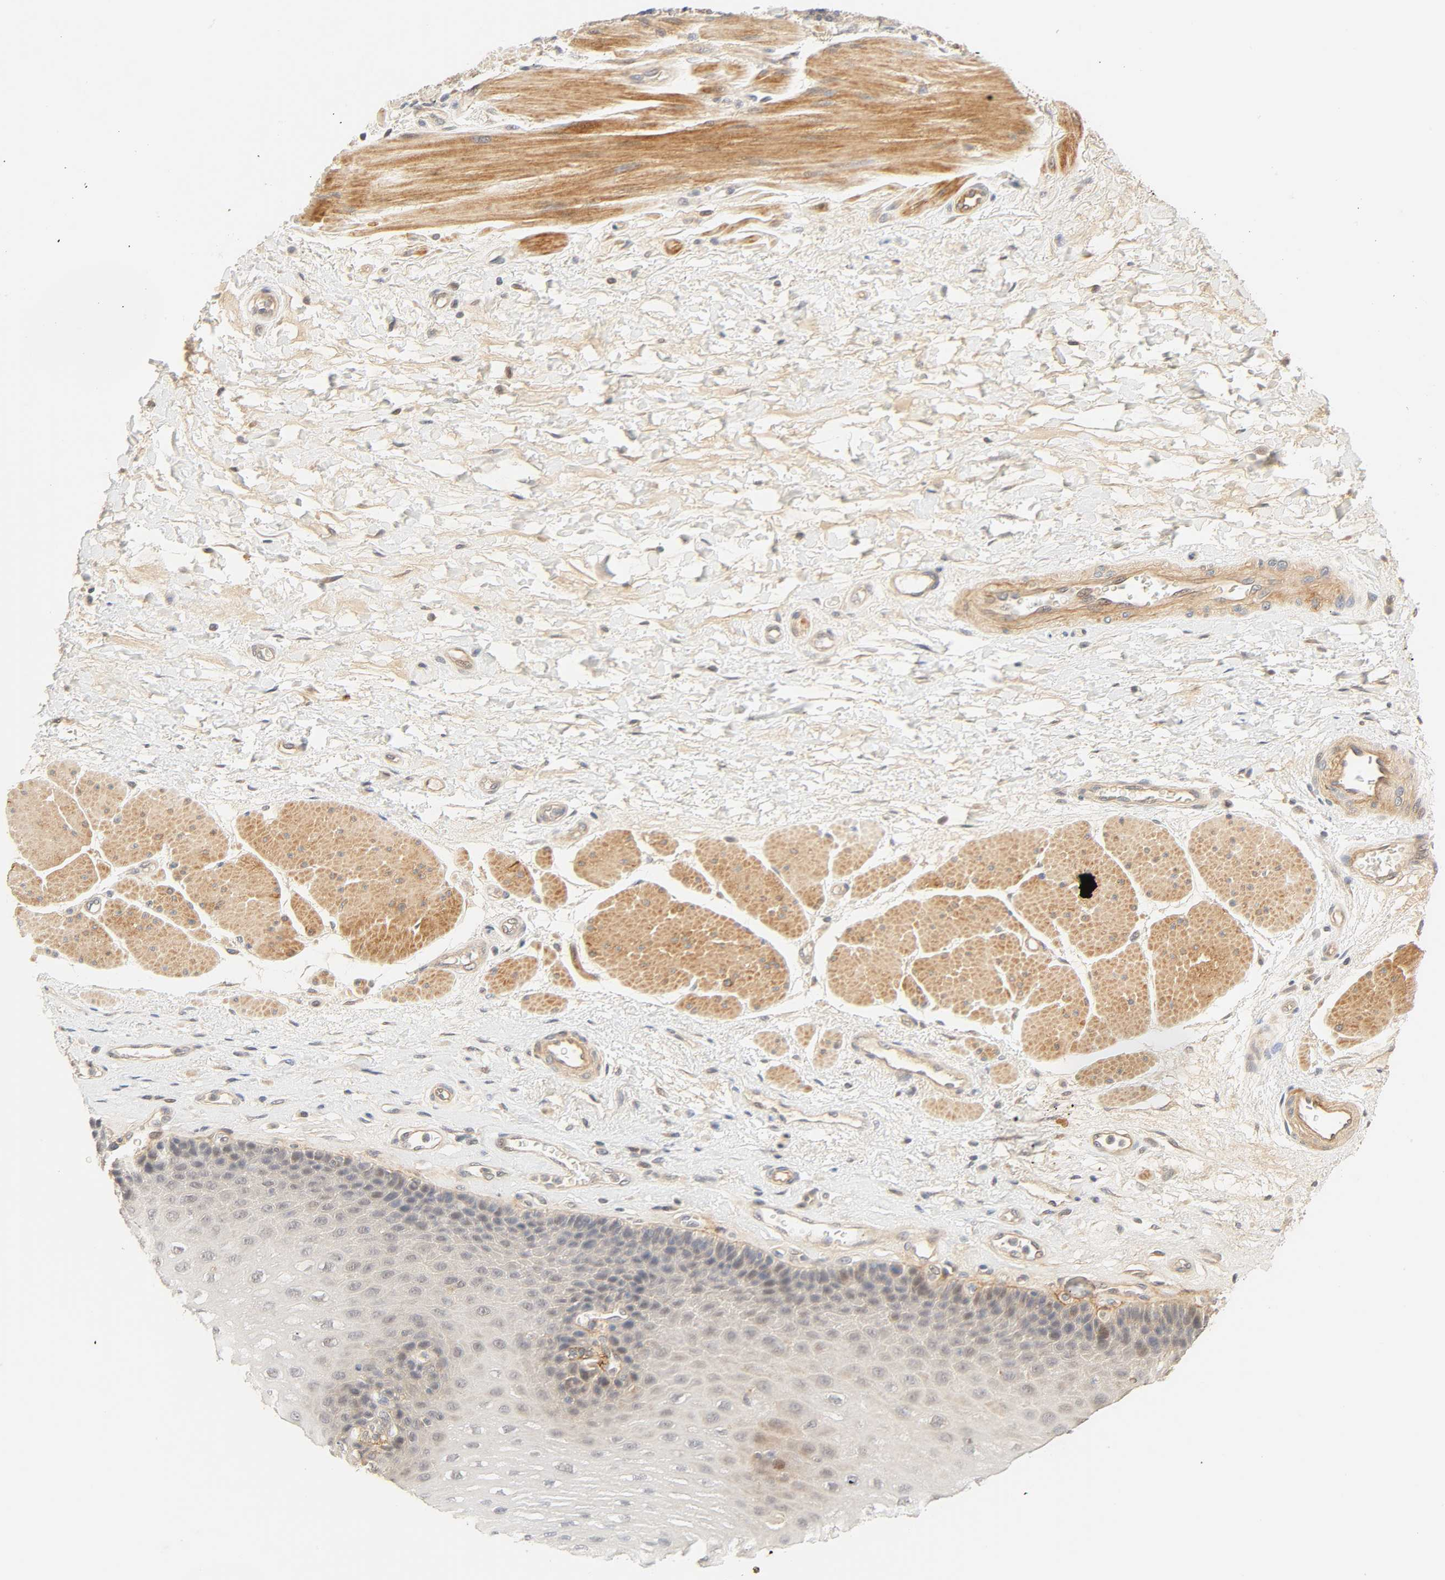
{"staining": {"intensity": "weak", "quantity": "<25%", "location": "cytoplasmic/membranous"}, "tissue": "esophagus", "cell_type": "Squamous epithelial cells", "image_type": "normal", "snomed": [{"axis": "morphology", "description": "Normal tissue, NOS"}, {"axis": "topography", "description": "Esophagus"}], "caption": "Immunohistochemistry of unremarkable human esophagus demonstrates no expression in squamous epithelial cells. (IHC, brightfield microscopy, high magnification).", "gene": "CACNA1G", "patient": {"sex": "female", "age": 72}}